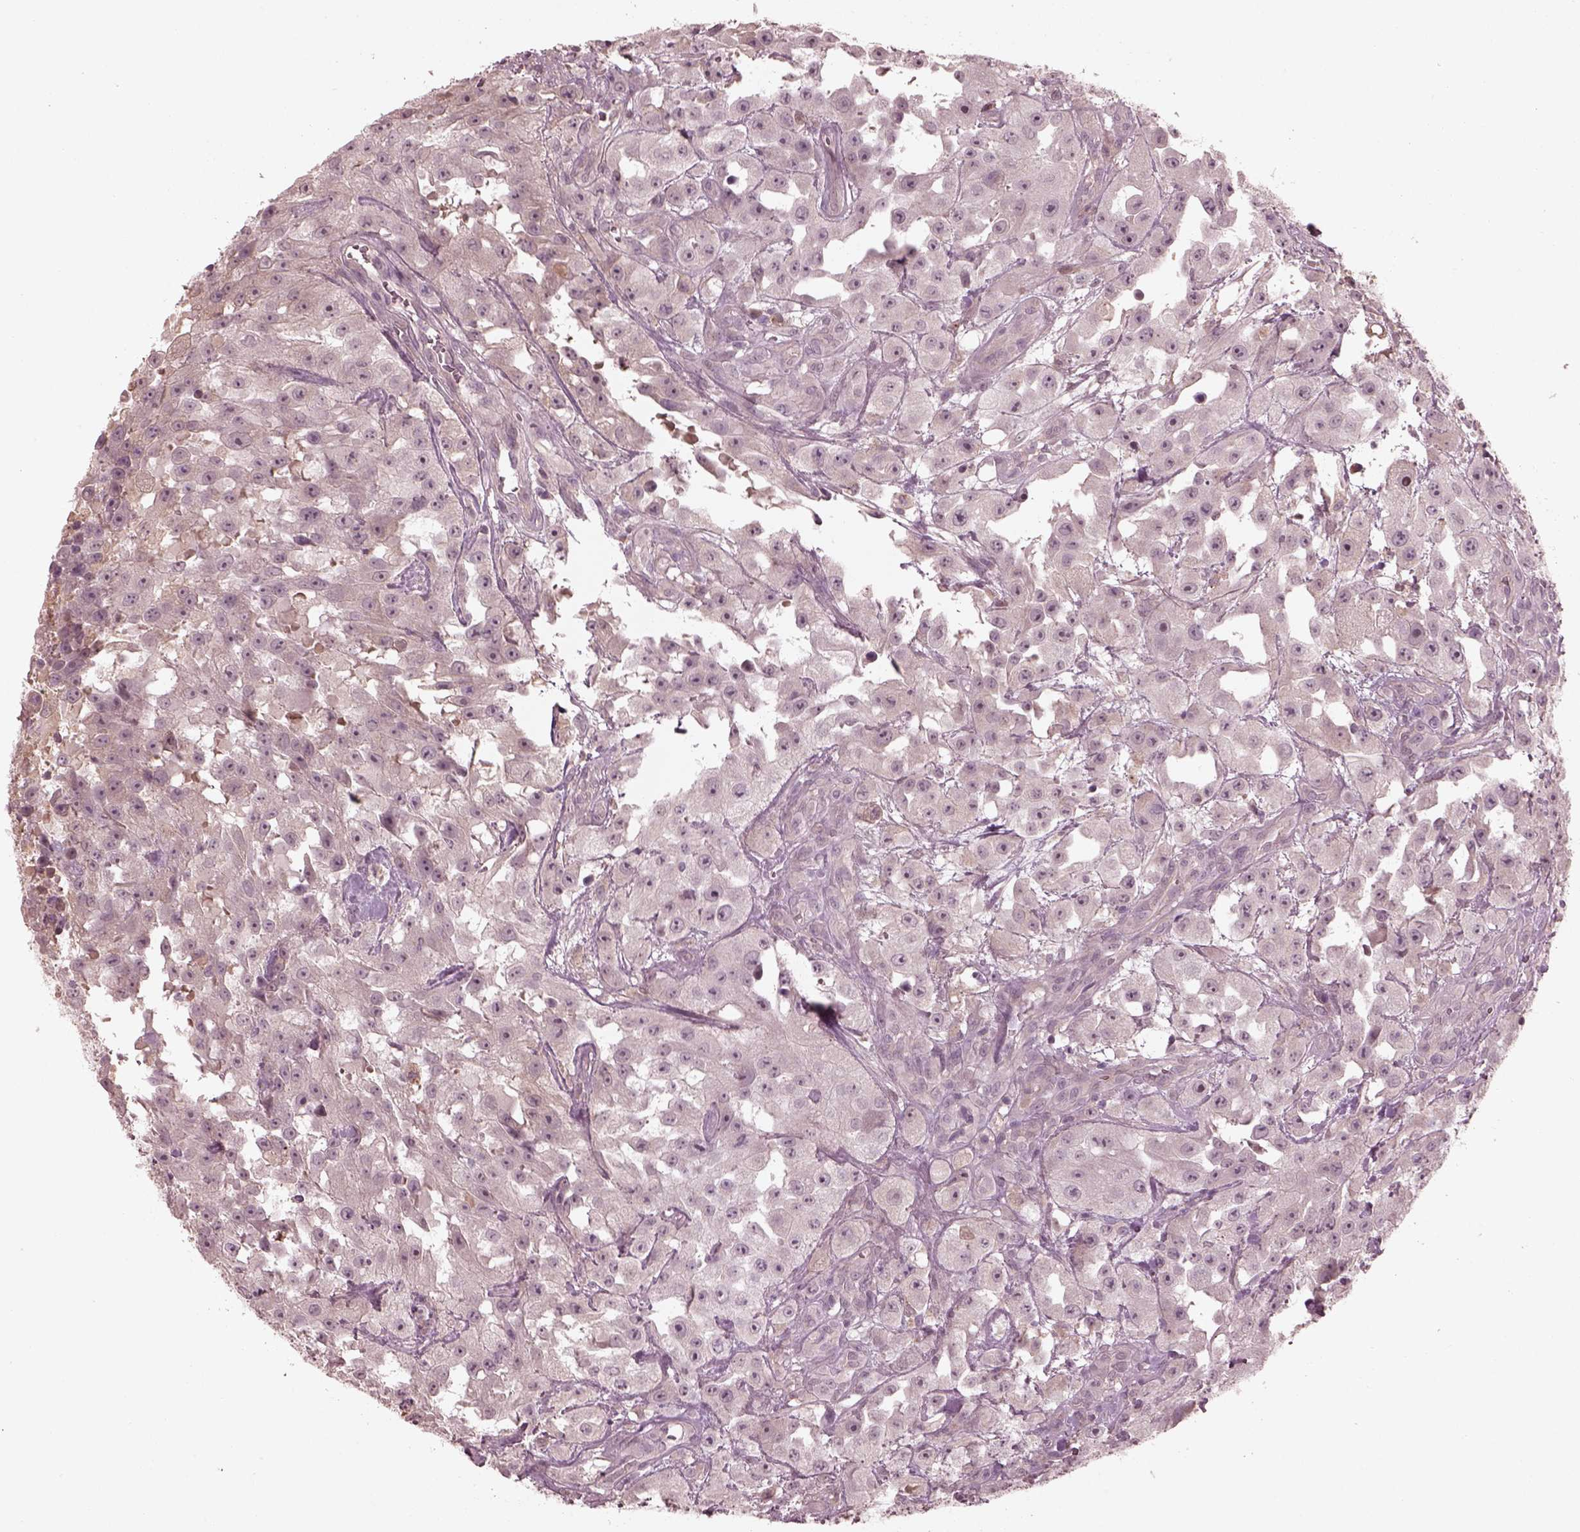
{"staining": {"intensity": "negative", "quantity": "none", "location": "none"}, "tissue": "urothelial cancer", "cell_type": "Tumor cells", "image_type": "cancer", "snomed": [{"axis": "morphology", "description": "Urothelial carcinoma, High grade"}, {"axis": "topography", "description": "Urinary bladder"}], "caption": "Immunohistochemical staining of urothelial cancer displays no significant expression in tumor cells.", "gene": "VWA5B1", "patient": {"sex": "male", "age": 79}}